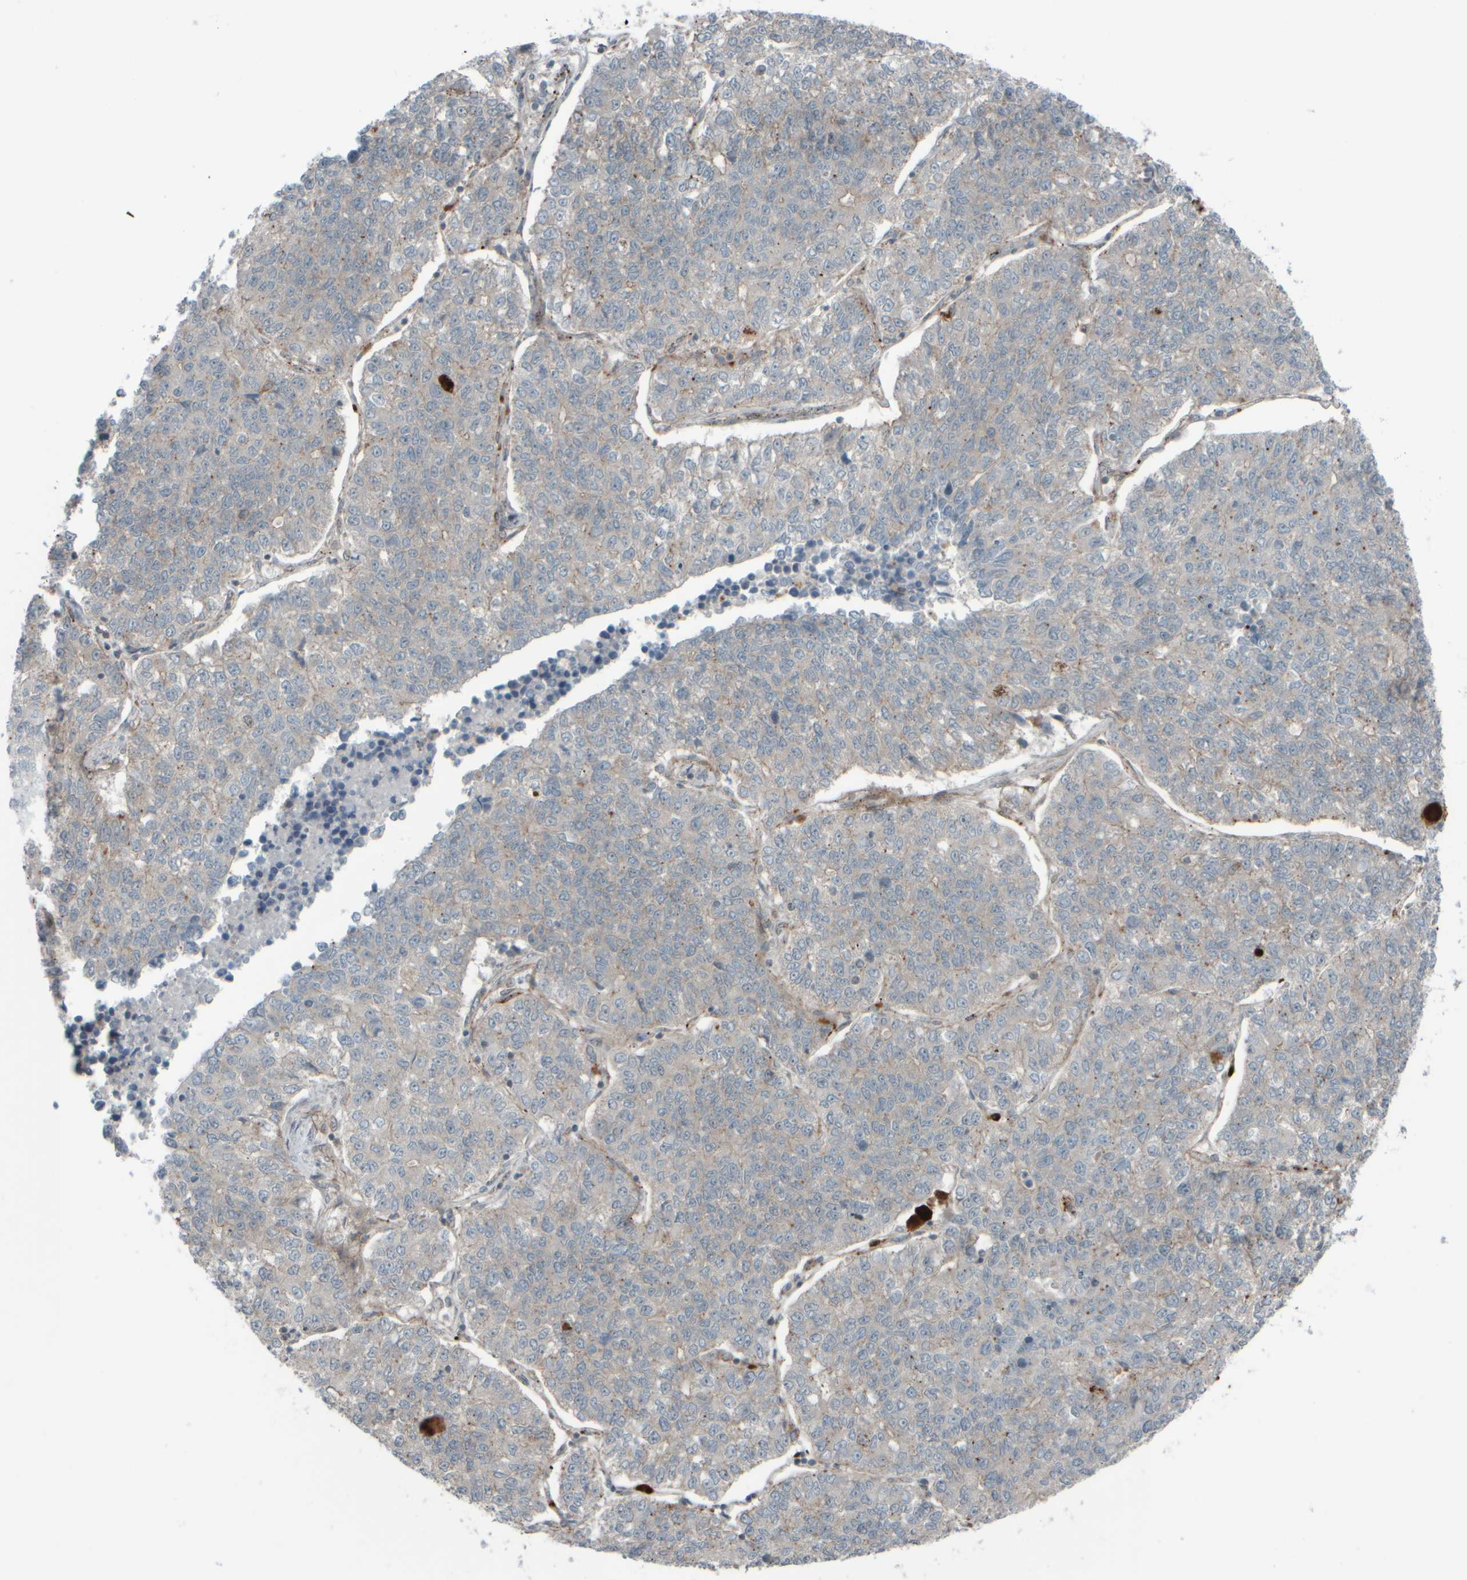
{"staining": {"intensity": "negative", "quantity": "none", "location": "none"}, "tissue": "lung cancer", "cell_type": "Tumor cells", "image_type": "cancer", "snomed": [{"axis": "morphology", "description": "Adenocarcinoma, NOS"}, {"axis": "topography", "description": "Lung"}], "caption": "DAB (3,3'-diaminobenzidine) immunohistochemical staining of adenocarcinoma (lung) reveals no significant positivity in tumor cells. Brightfield microscopy of IHC stained with DAB (brown) and hematoxylin (blue), captured at high magnification.", "gene": "GIGYF1", "patient": {"sex": "male", "age": 49}}